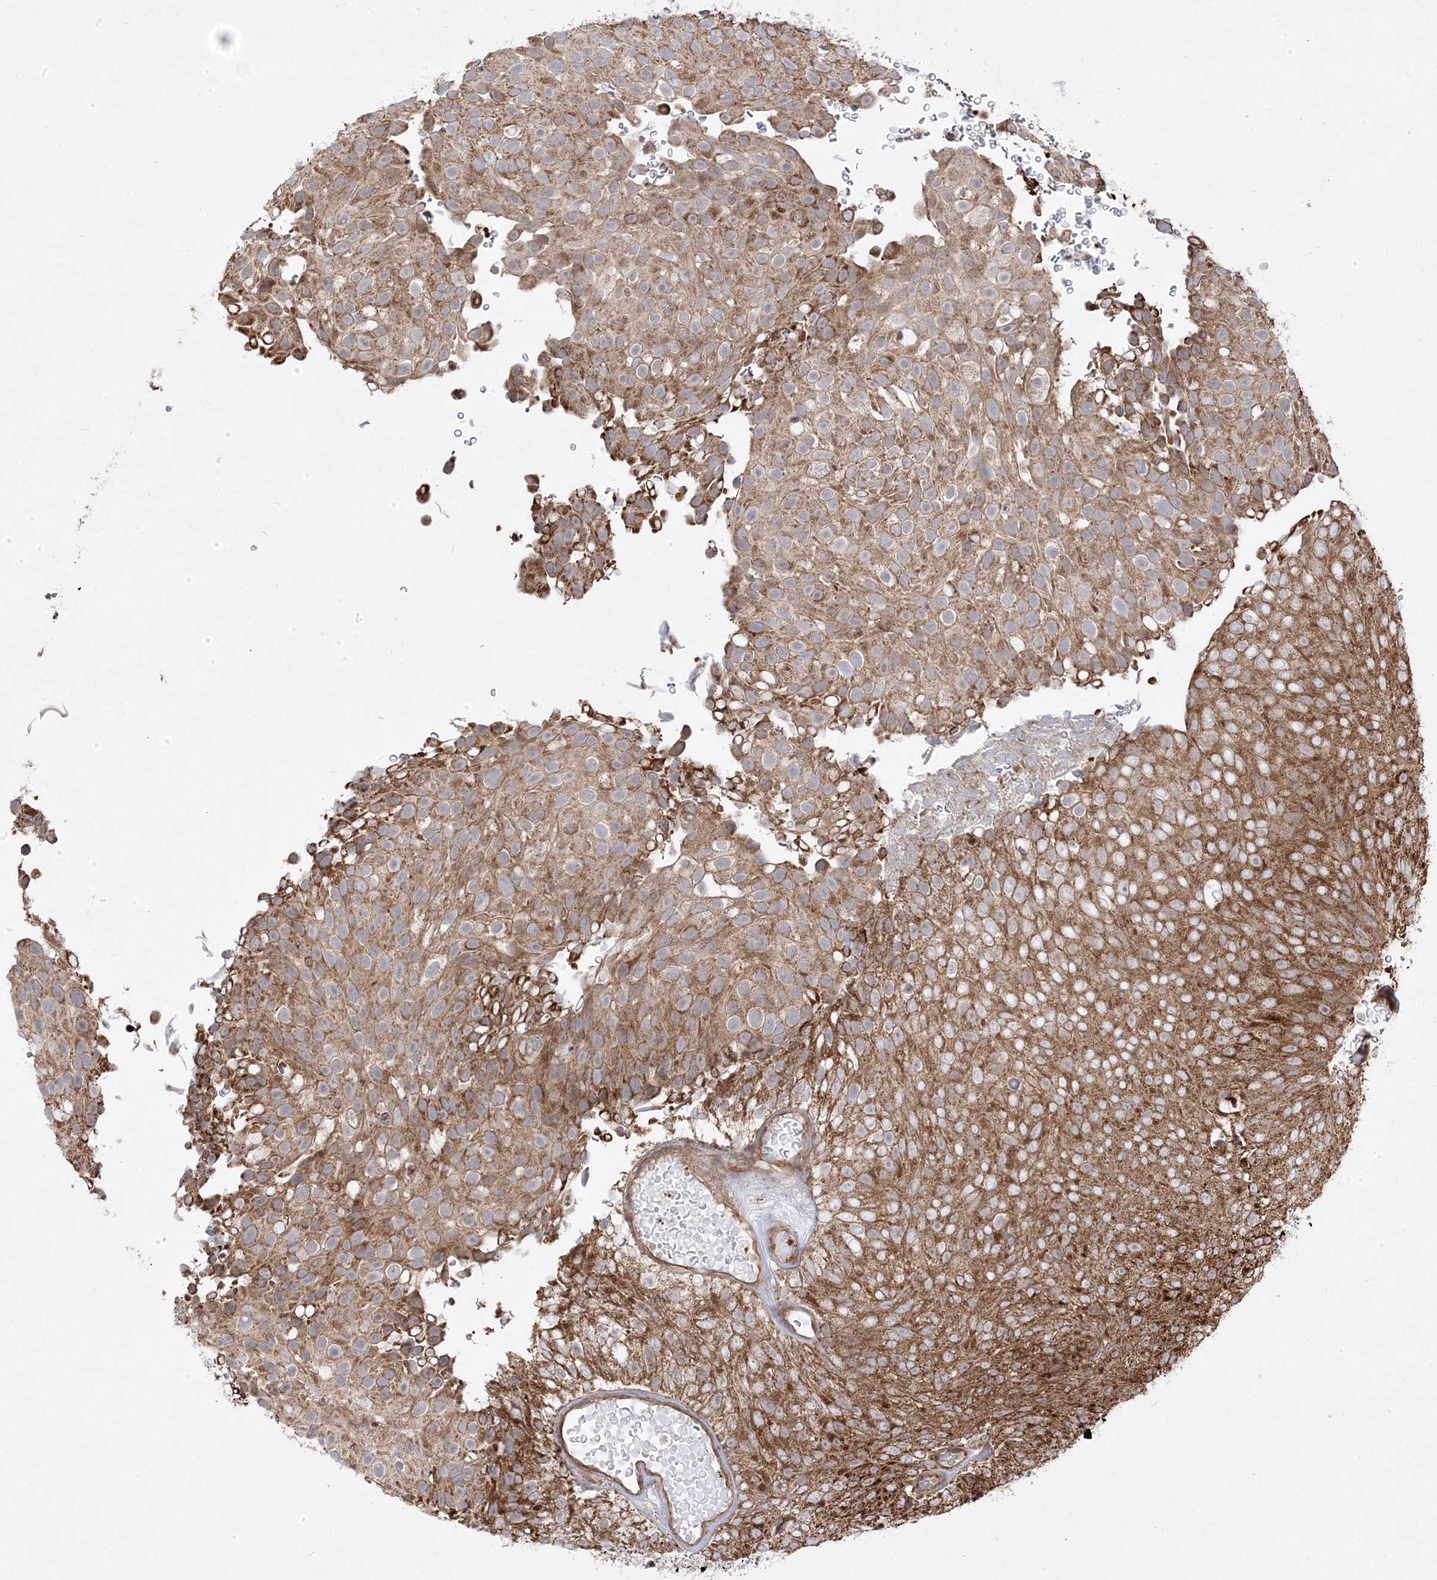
{"staining": {"intensity": "moderate", "quantity": ">75%", "location": "cytoplasmic/membranous"}, "tissue": "urothelial cancer", "cell_type": "Tumor cells", "image_type": "cancer", "snomed": [{"axis": "morphology", "description": "Urothelial carcinoma, Low grade"}, {"axis": "topography", "description": "Urinary bladder"}], "caption": "Immunohistochemical staining of human low-grade urothelial carcinoma shows medium levels of moderate cytoplasmic/membranous protein positivity in approximately >75% of tumor cells.", "gene": "CLUAP1", "patient": {"sex": "male", "age": 78}}